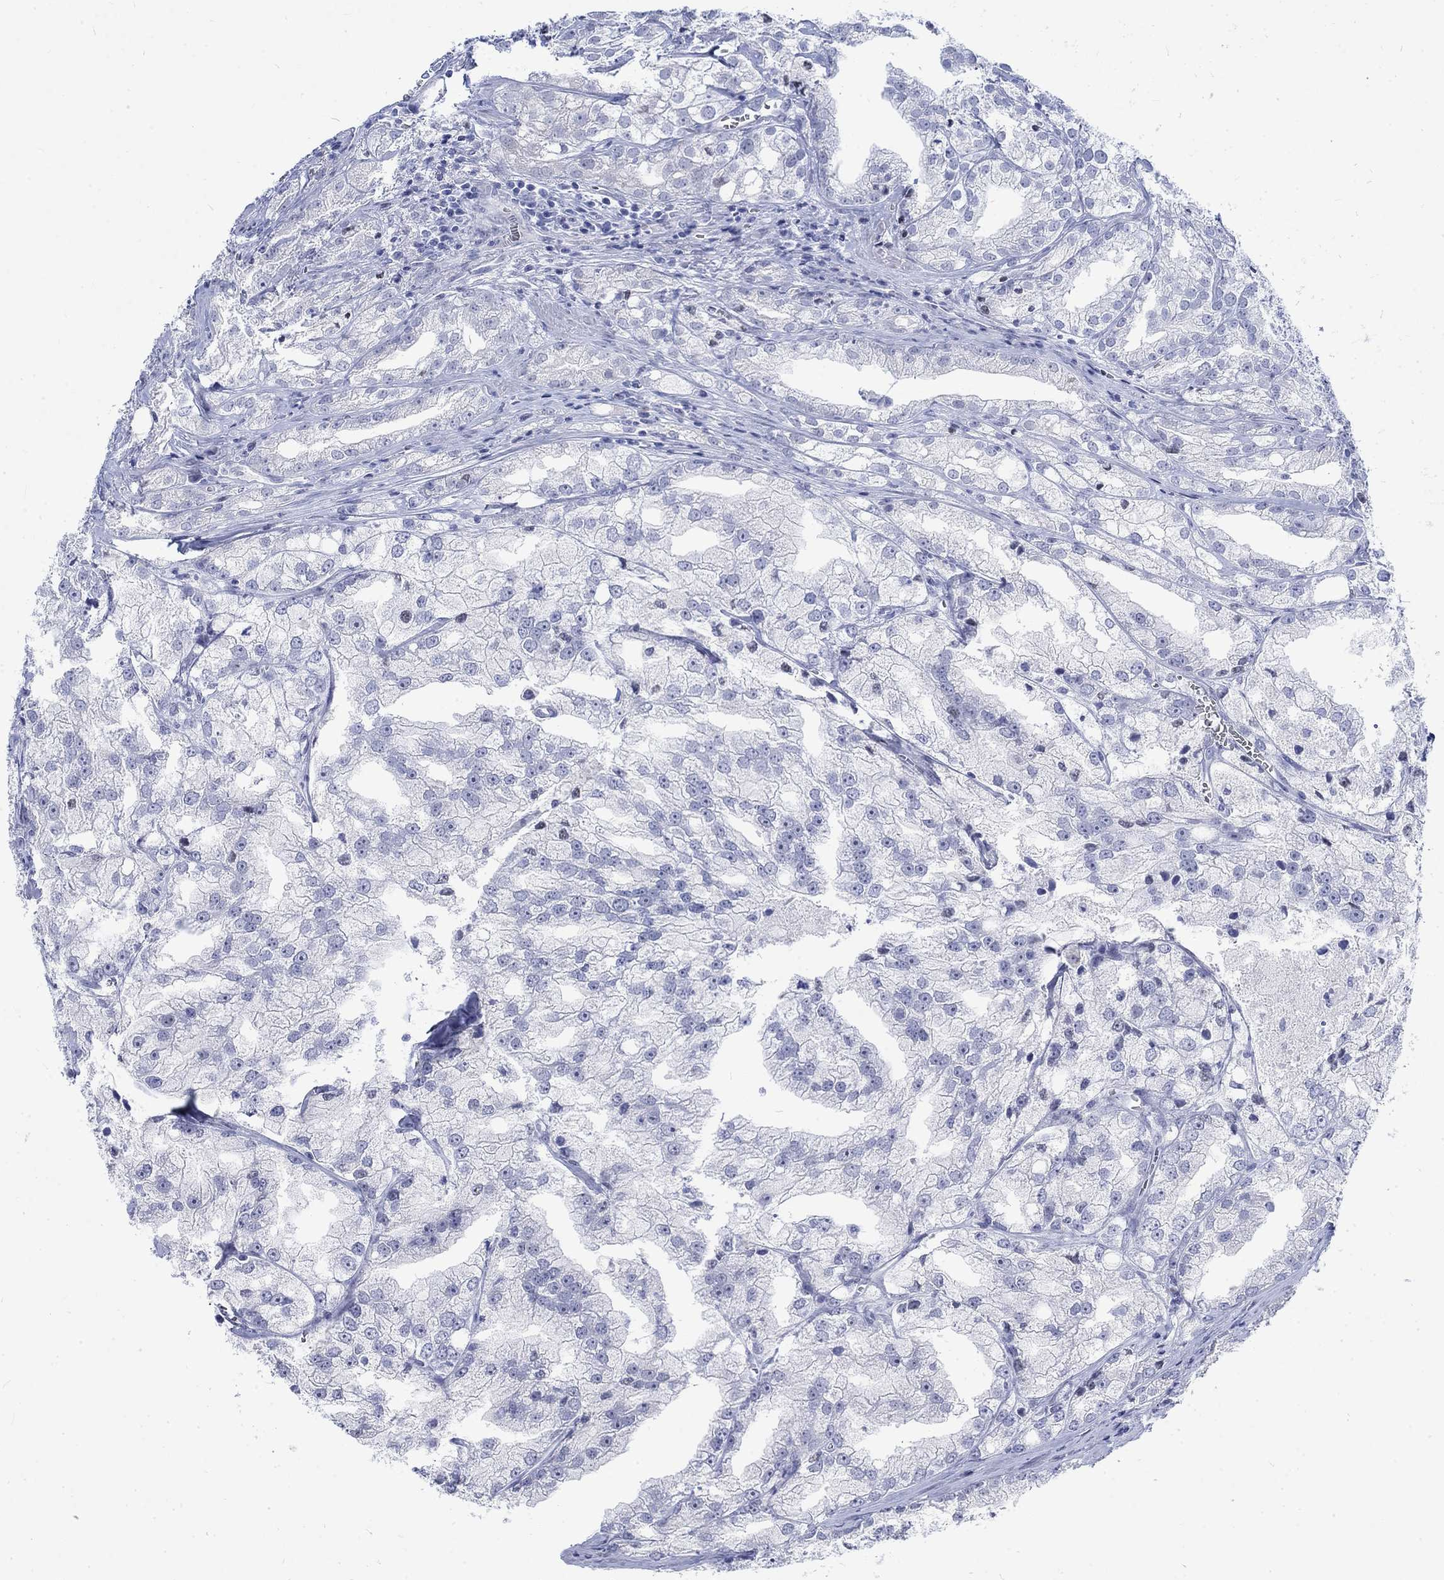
{"staining": {"intensity": "negative", "quantity": "none", "location": "none"}, "tissue": "prostate cancer", "cell_type": "Tumor cells", "image_type": "cancer", "snomed": [{"axis": "morphology", "description": "Adenocarcinoma, NOS"}, {"axis": "topography", "description": "Prostate"}], "caption": "Prostate cancer was stained to show a protein in brown. There is no significant positivity in tumor cells.", "gene": "KRT76", "patient": {"sex": "male", "age": 70}}